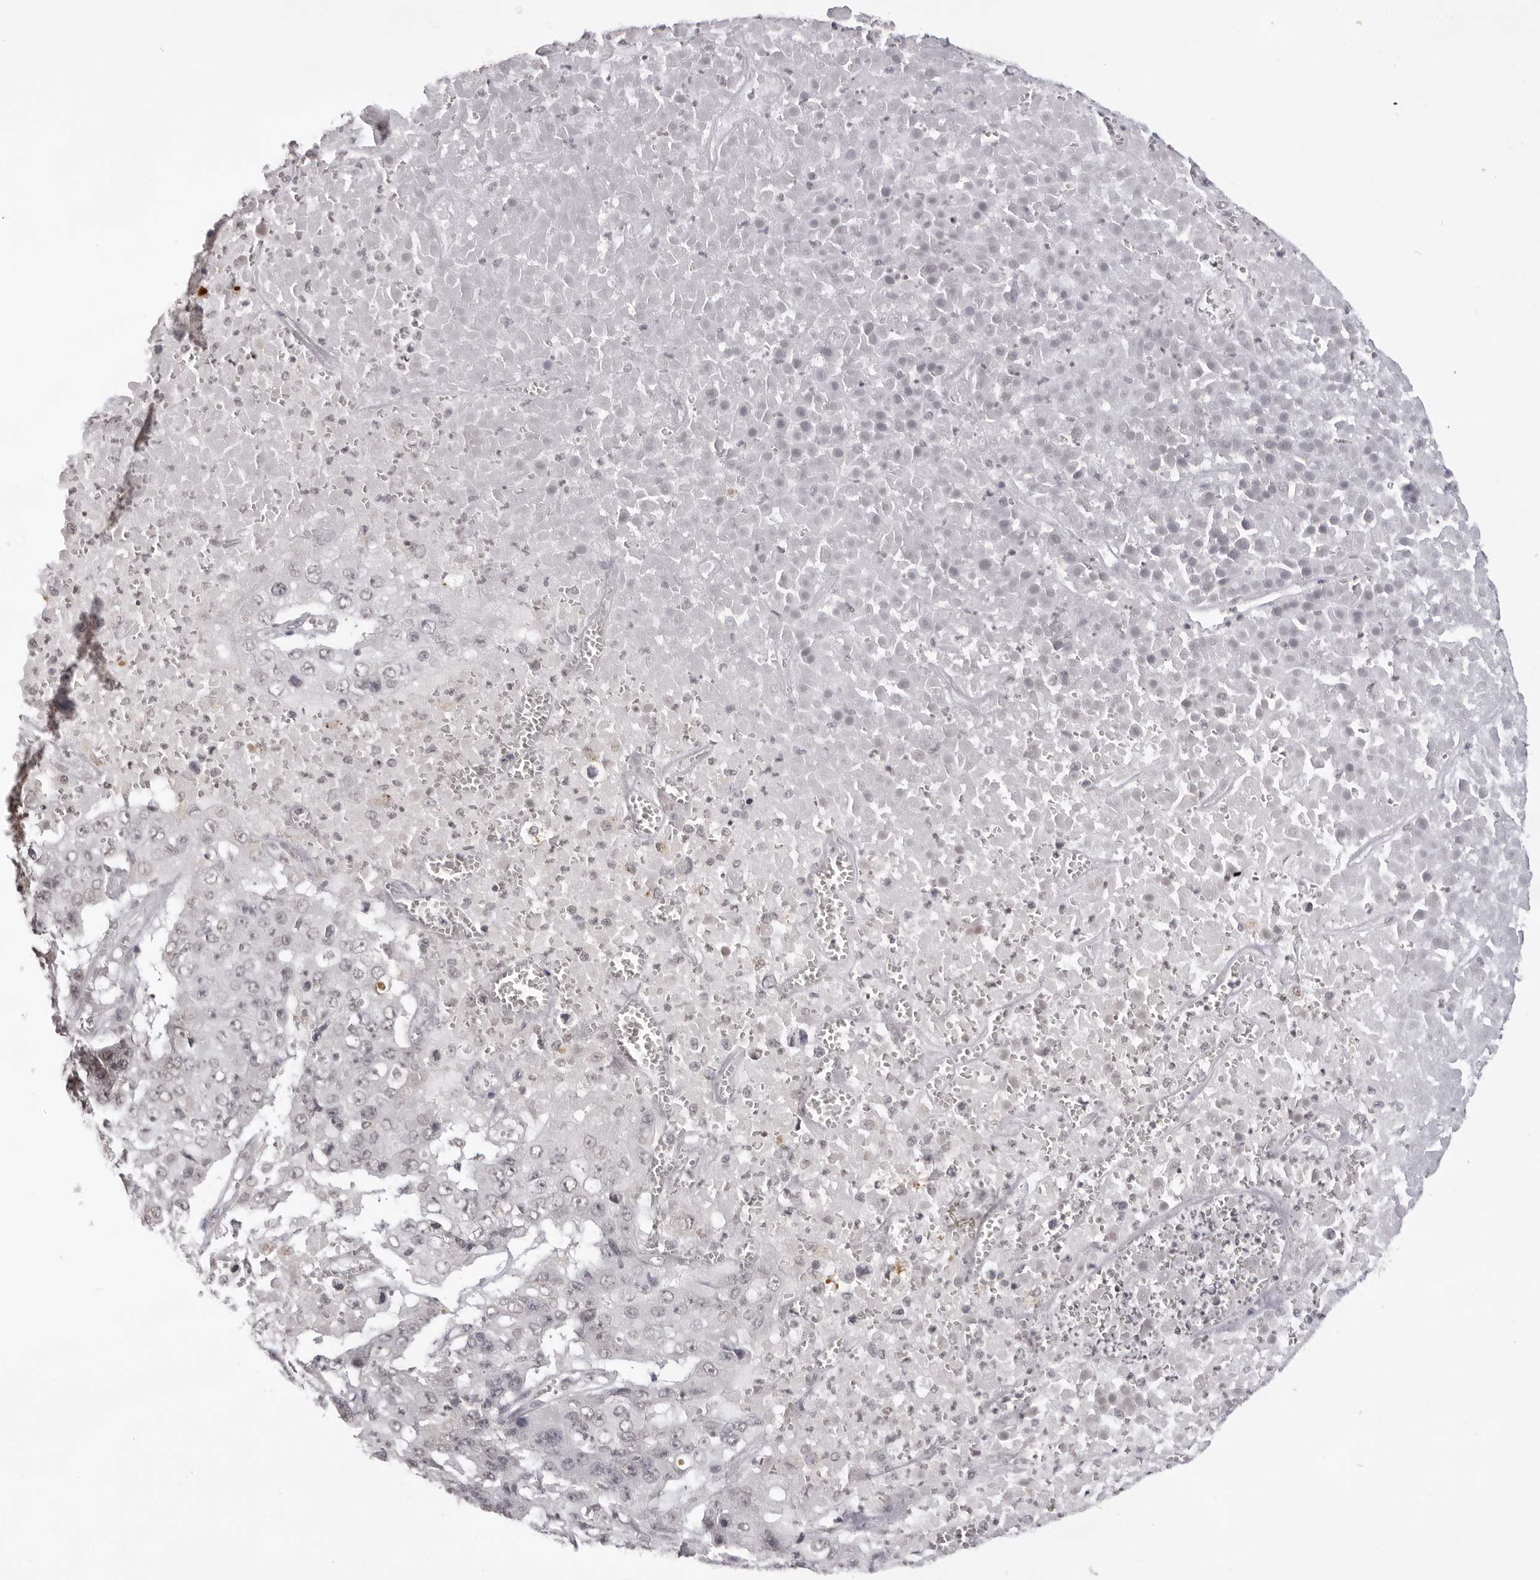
{"staining": {"intensity": "negative", "quantity": "none", "location": "none"}, "tissue": "pancreatic cancer", "cell_type": "Tumor cells", "image_type": "cancer", "snomed": [{"axis": "morphology", "description": "Adenocarcinoma, NOS"}, {"axis": "topography", "description": "Pancreas"}], "caption": "A histopathology image of pancreatic adenocarcinoma stained for a protein displays no brown staining in tumor cells. (IHC, brightfield microscopy, high magnification).", "gene": "NTM", "patient": {"sex": "male", "age": 50}}